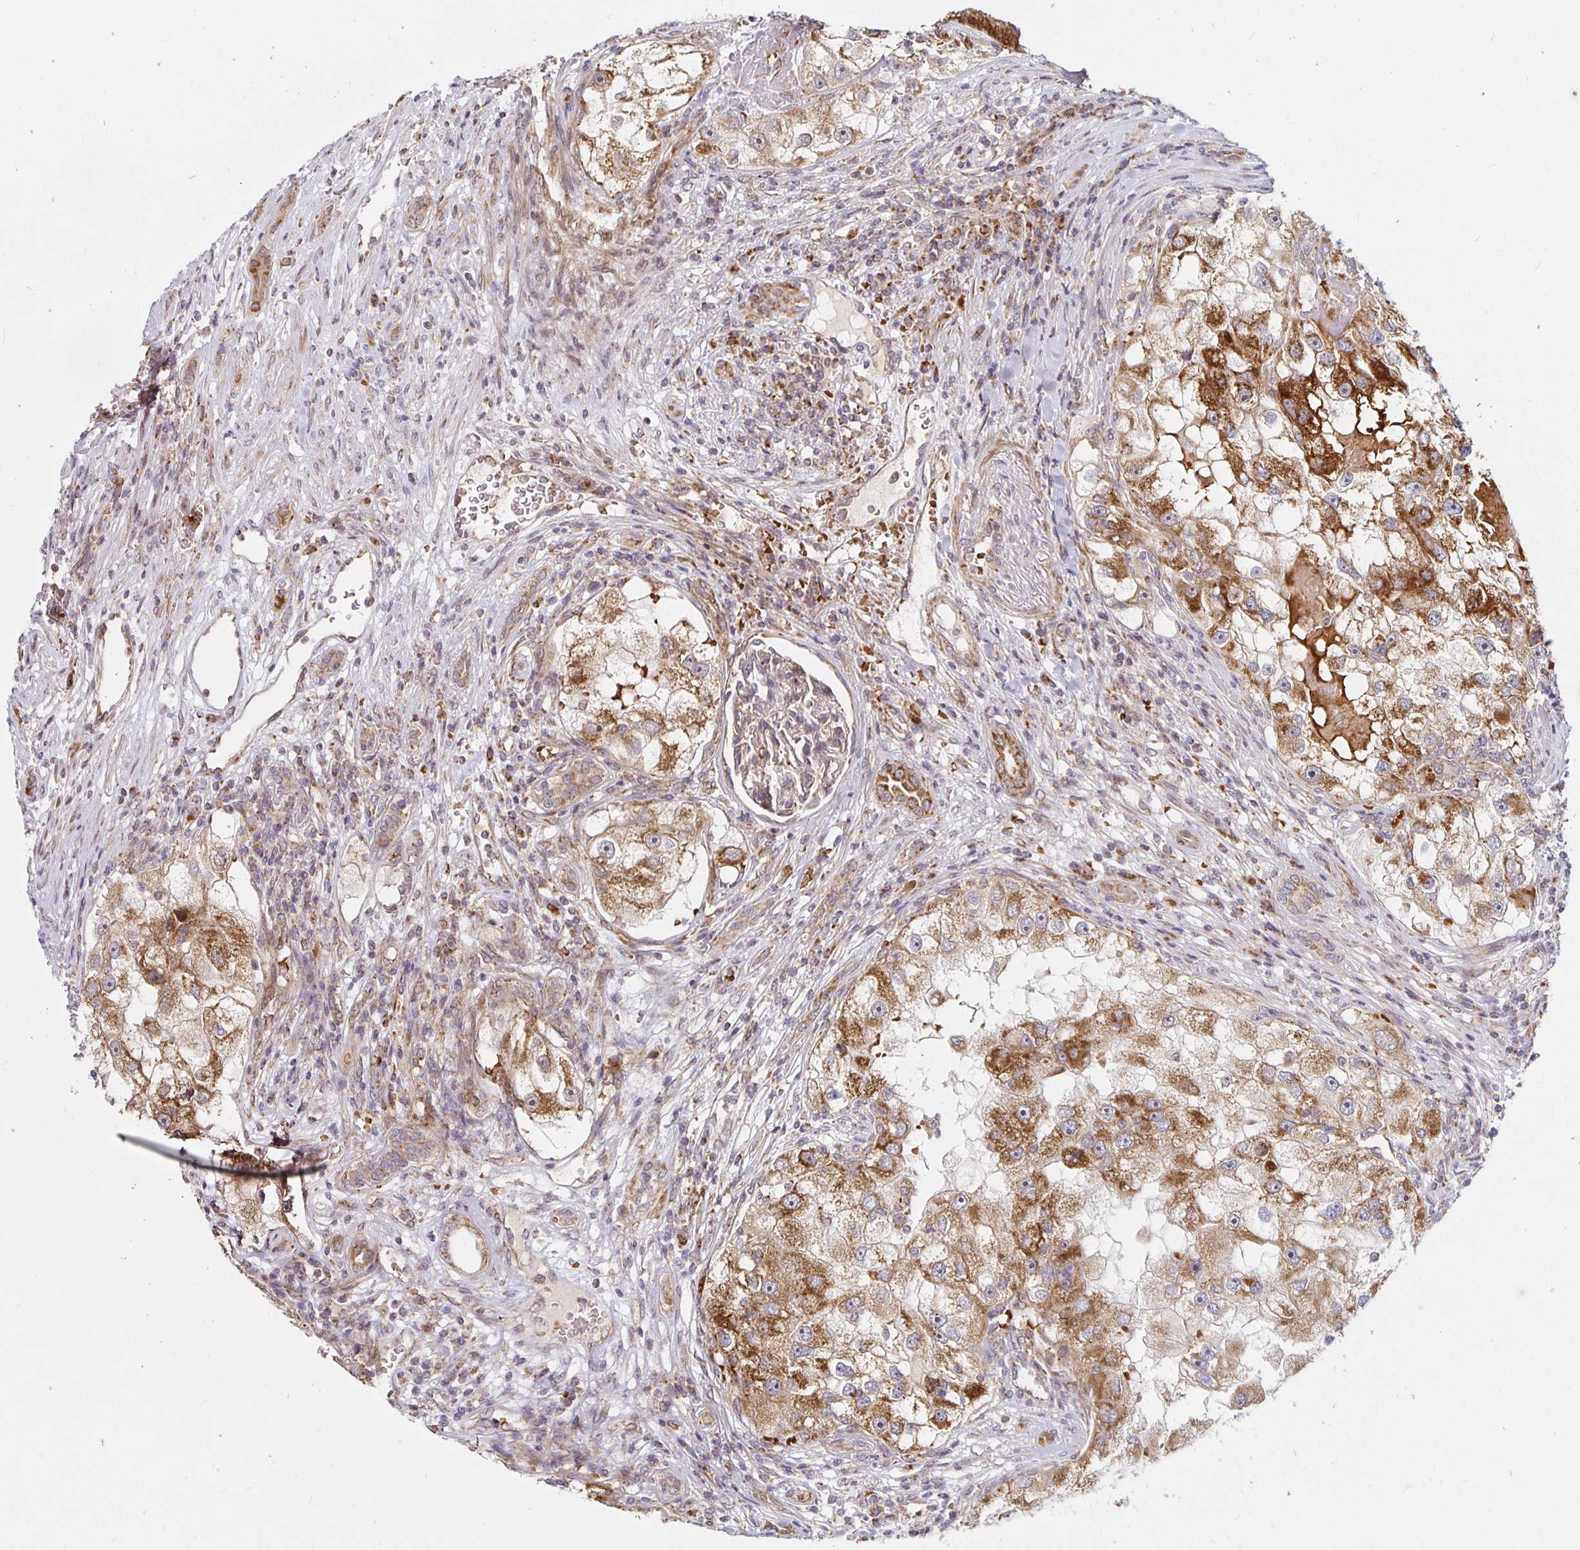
{"staining": {"intensity": "moderate", "quantity": ">75%", "location": "cytoplasmic/membranous"}, "tissue": "renal cancer", "cell_type": "Tumor cells", "image_type": "cancer", "snomed": [{"axis": "morphology", "description": "Adenocarcinoma, NOS"}, {"axis": "topography", "description": "Kidney"}], "caption": "Renal adenocarcinoma stained with a brown dye displays moderate cytoplasmic/membranous positive staining in approximately >75% of tumor cells.", "gene": "MRPL28", "patient": {"sex": "male", "age": 63}}